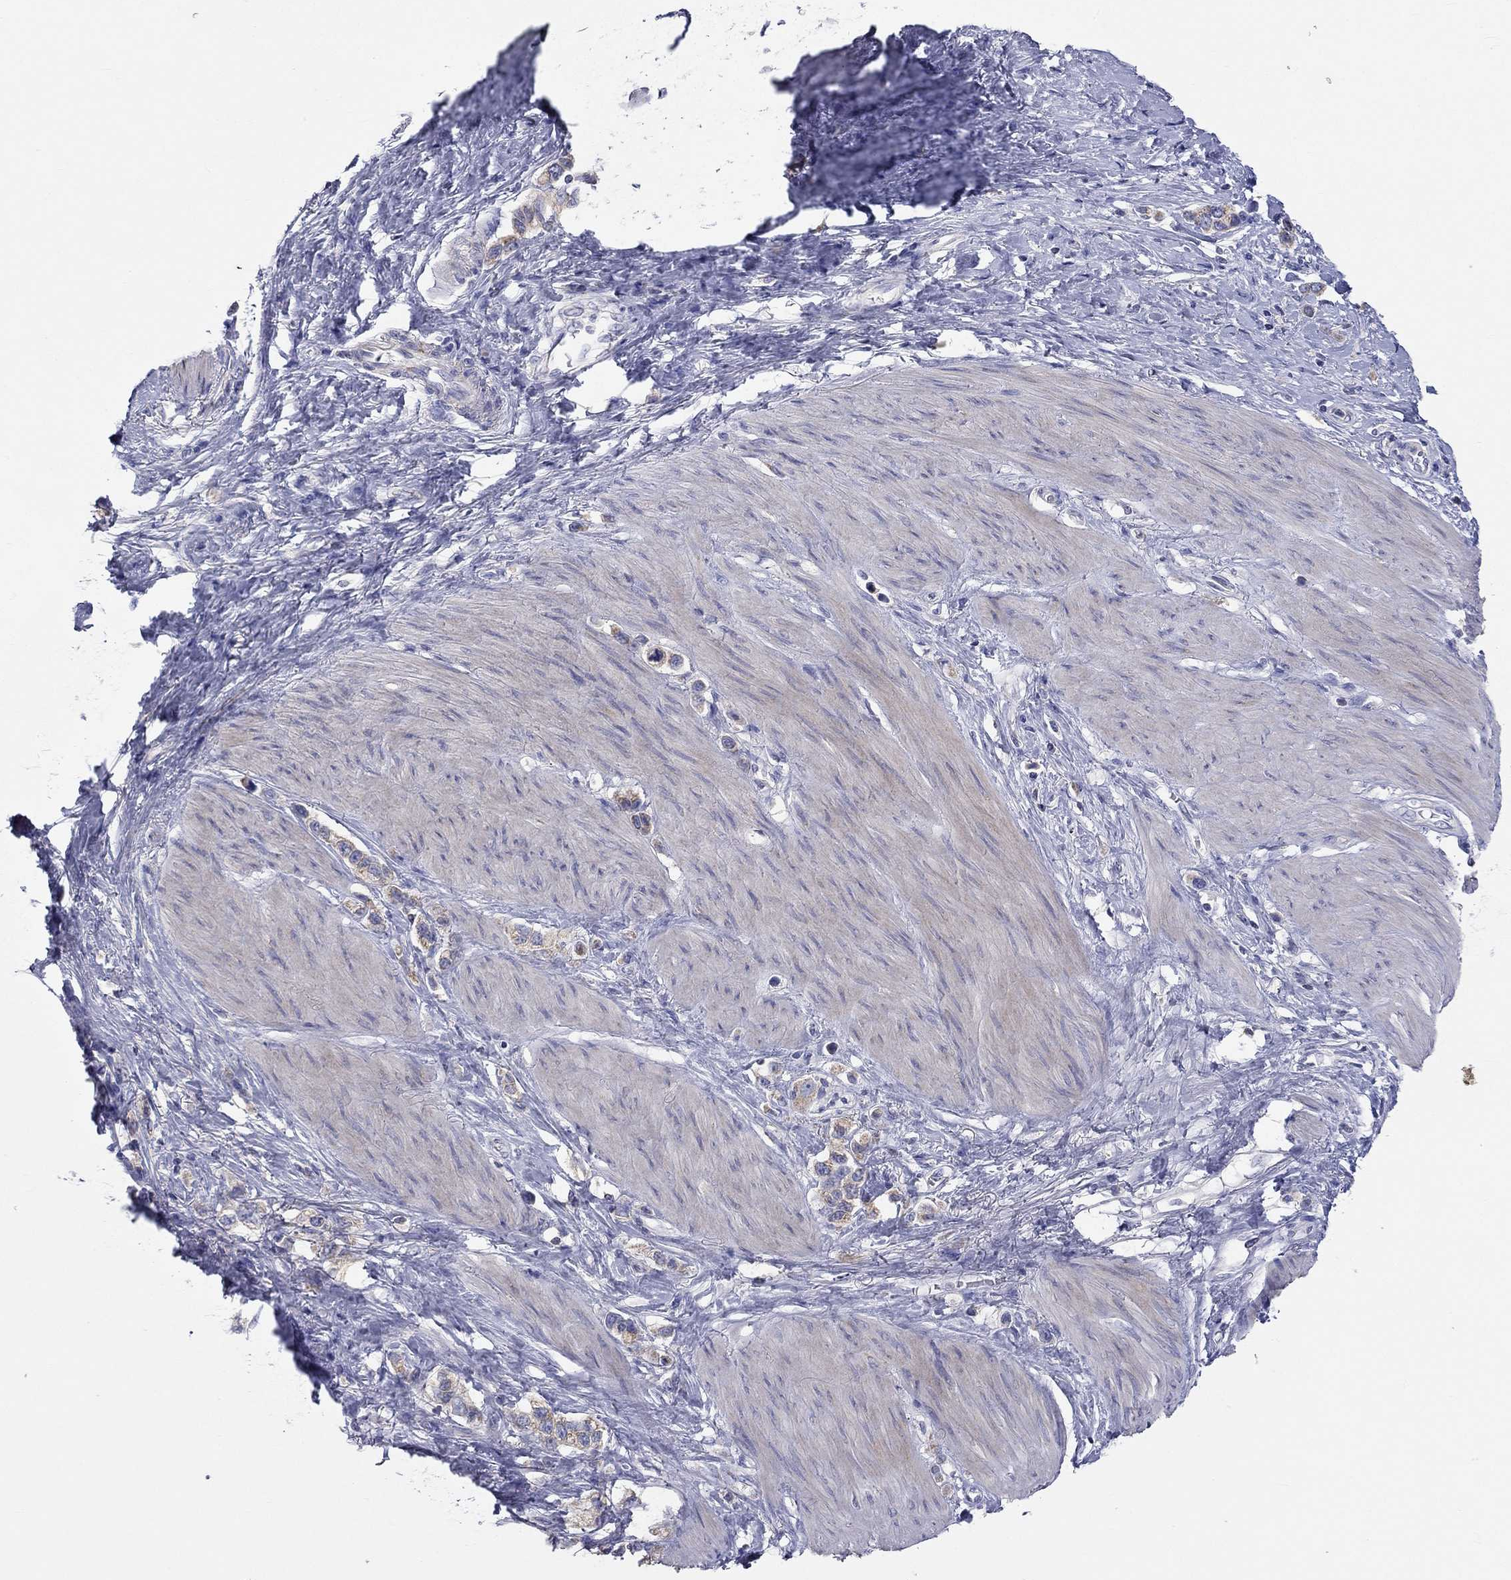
{"staining": {"intensity": "weak", "quantity": ">75%", "location": "cytoplasmic/membranous"}, "tissue": "stomach cancer", "cell_type": "Tumor cells", "image_type": "cancer", "snomed": [{"axis": "morphology", "description": "Normal tissue, NOS"}, {"axis": "morphology", "description": "Adenocarcinoma, NOS"}, {"axis": "morphology", "description": "Adenocarcinoma, High grade"}, {"axis": "topography", "description": "Stomach, upper"}, {"axis": "topography", "description": "Stomach"}], "caption": "High-power microscopy captured an immunohistochemistry (IHC) micrograph of stomach cancer (adenocarcinoma (high-grade)), revealing weak cytoplasmic/membranous staining in about >75% of tumor cells.", "gene": "RCAN1", "patient": {"sex": "female", "age": 65}}